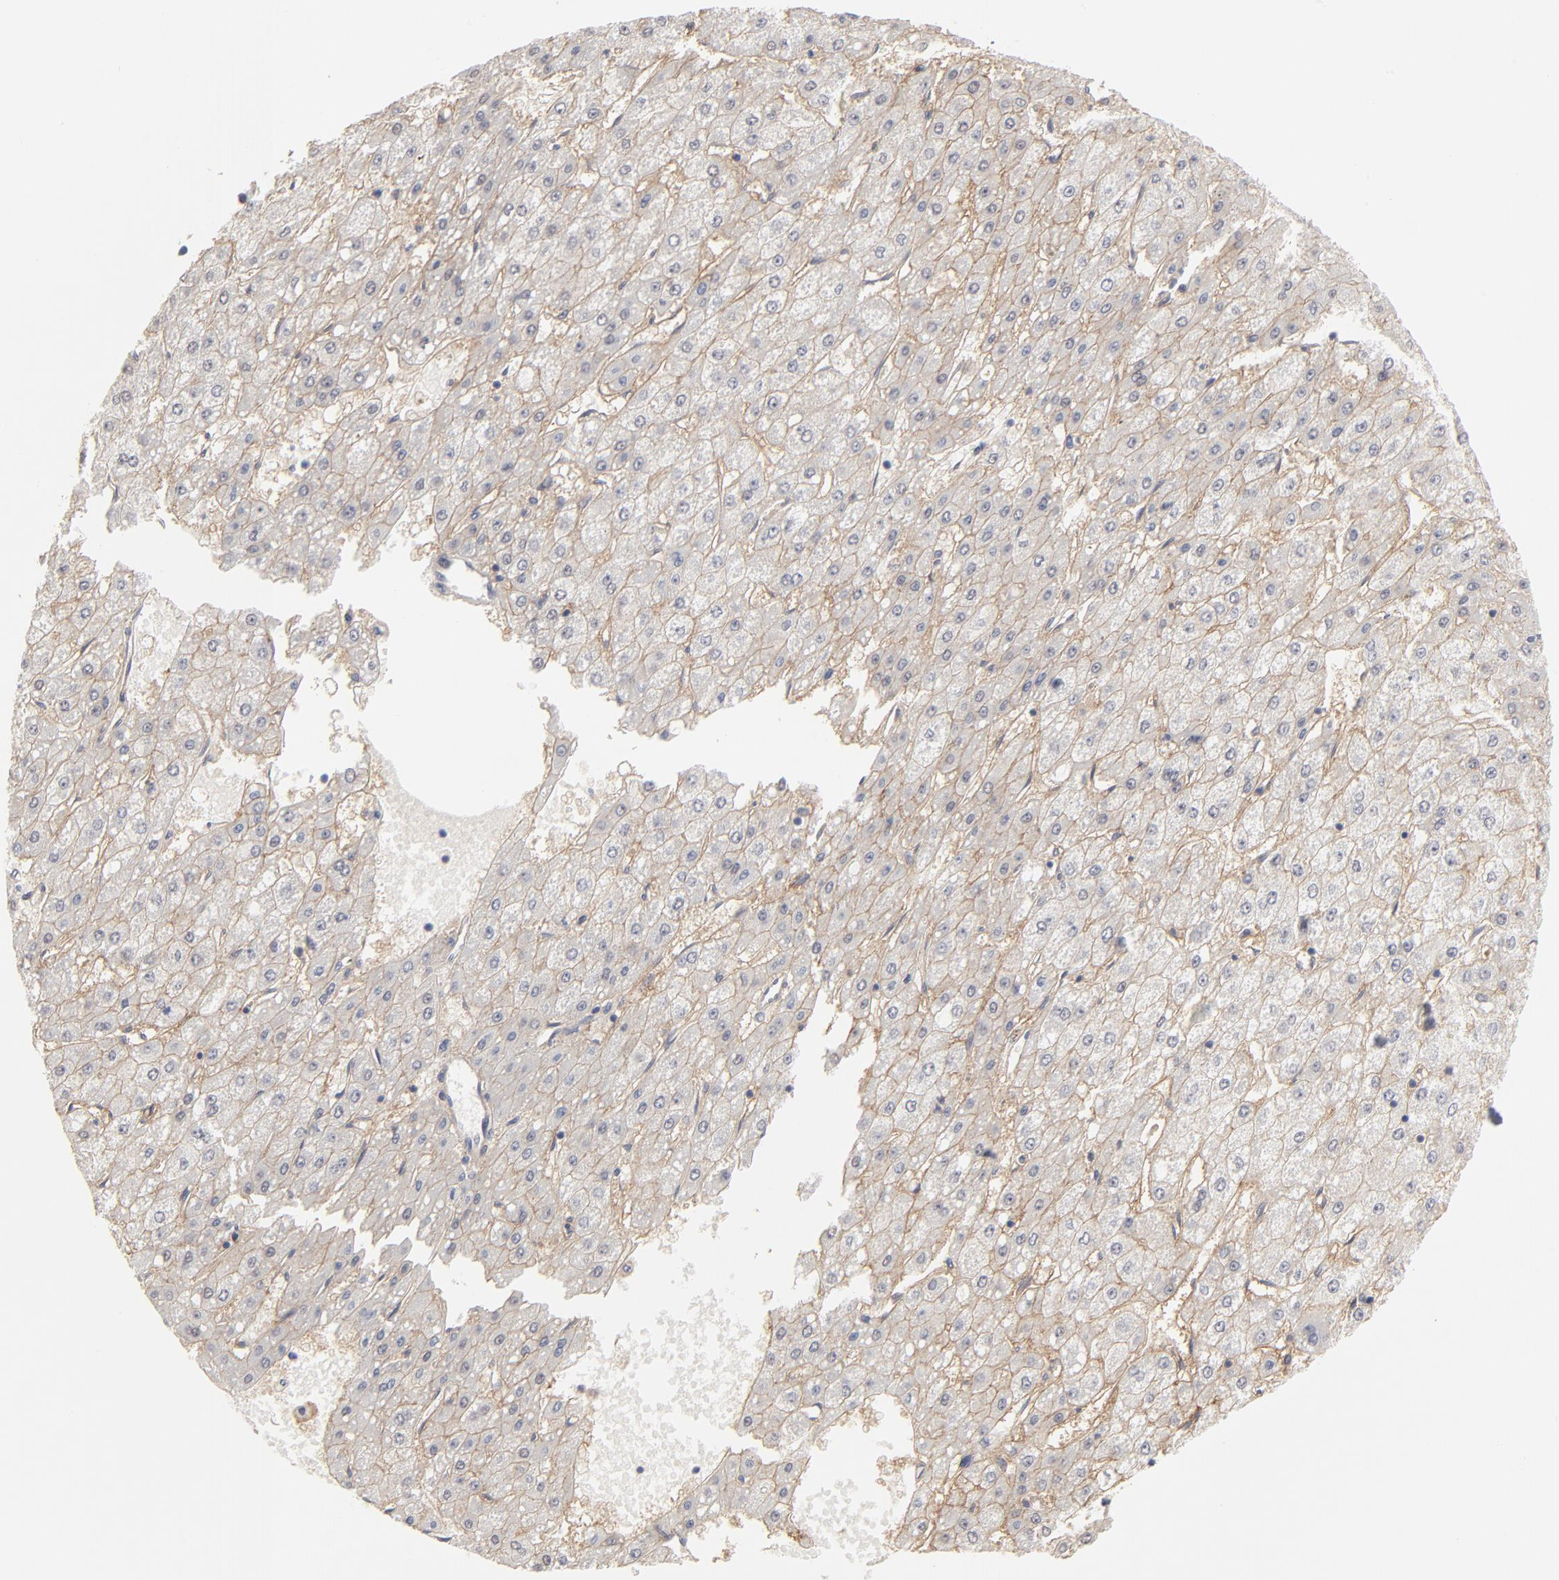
{"staining": {"intensity": "moderate", "quantity": ">75%", "location": "cytoplasmic/membranous"}, "tissue": "liver cancer", "cell_type": "Tumor cells", "image_type": "cancer", "snomed": [{"axis": "morphology", "description": "Carcinoma, Hepatocellular, NOS"}, {"axis": "topography", "description": "Liver"}], "caption": "Protein expression analysis of human liver cancer (hepatocellular carcinoma) reveals moderate cytoplasmic/membranous staining in about >75% of tumor cells. (IHC, brightfield microscopy, high magnification).", "gene": "SLC16A1", "patient": {"sex": "female", "age": 52}}